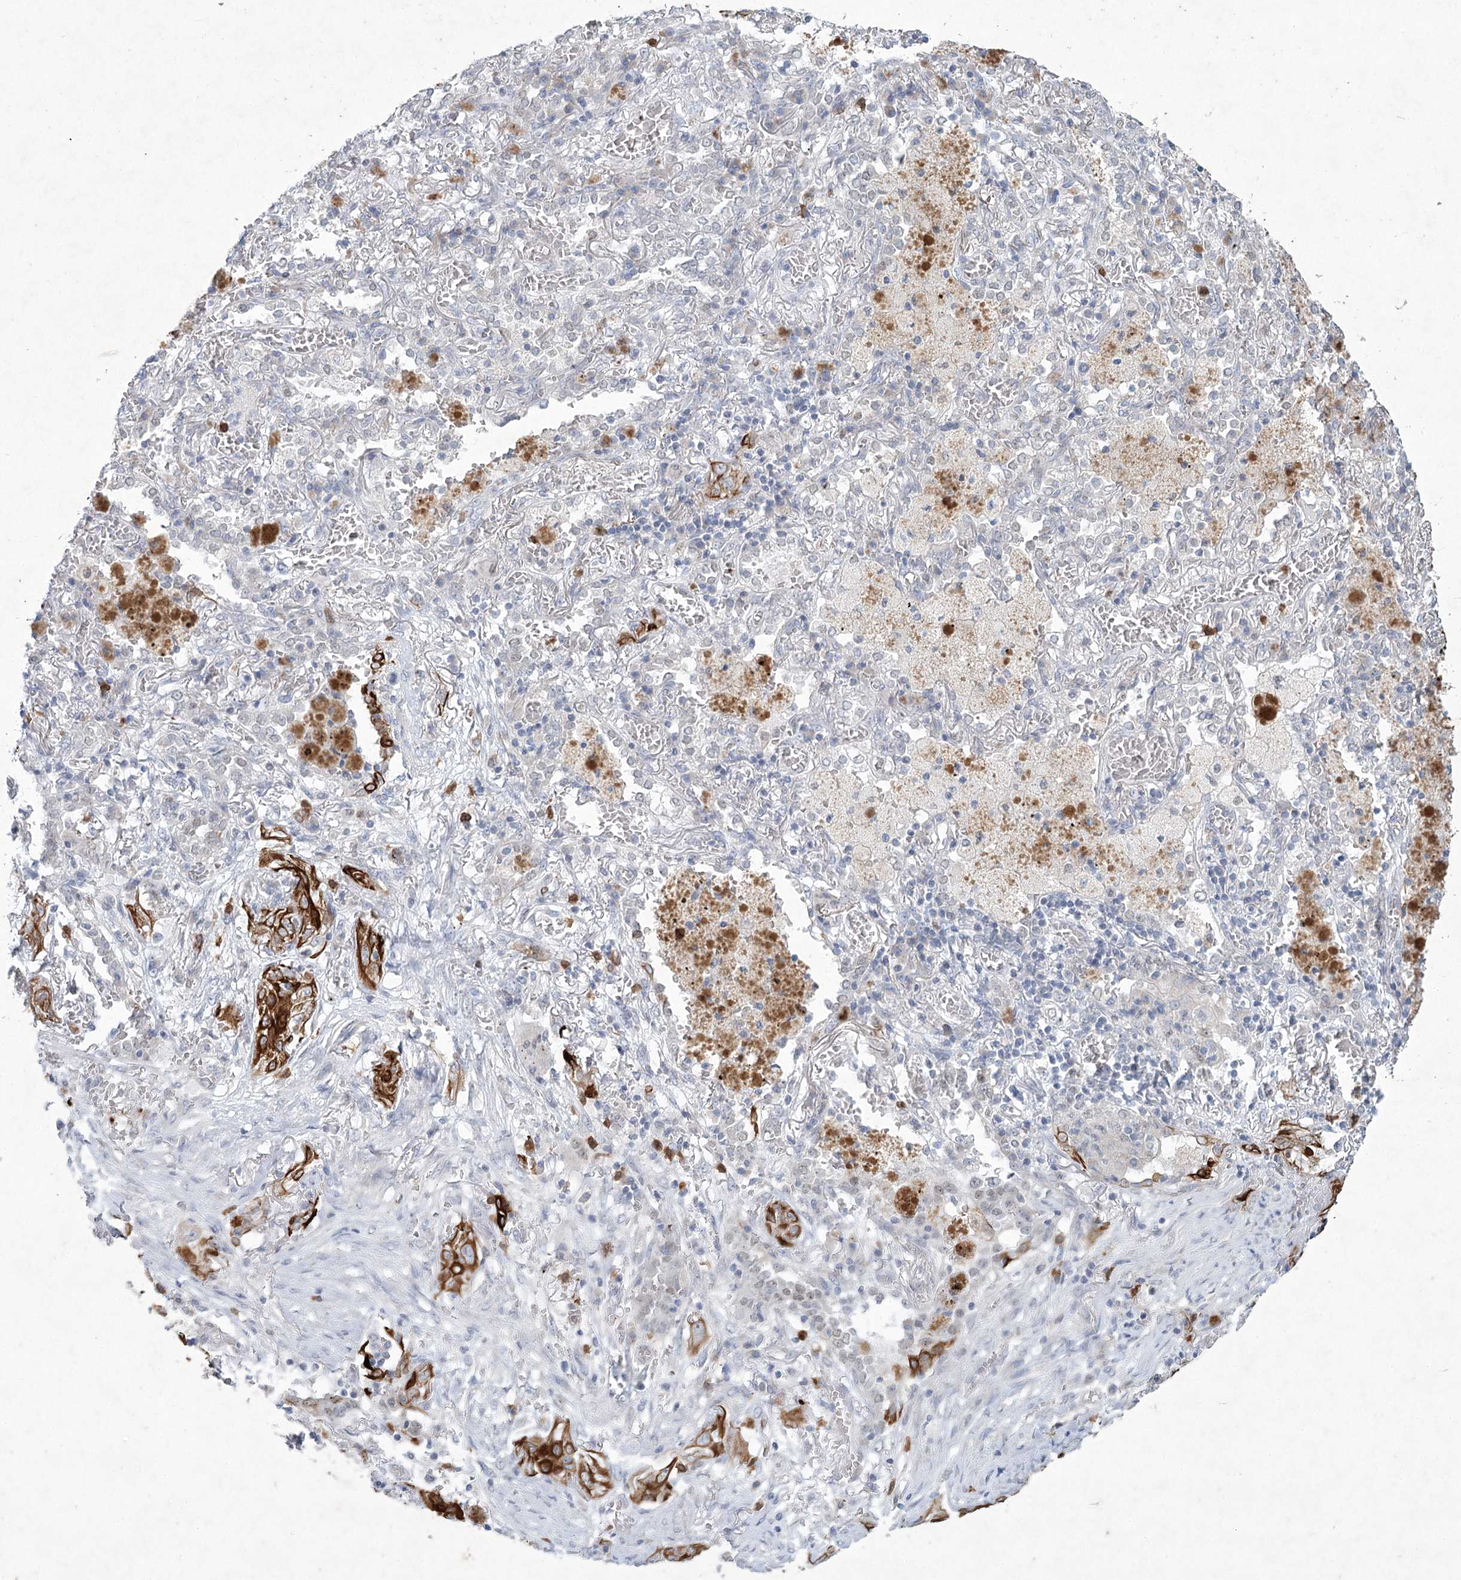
{"staining": {"intensity": "negative", "quantity": "none", "location": "none"}, "tissue": "lung cancer", "cell_type": "Tumor cells", "image_type": "cancer", "snomed": [{"axis": "morphology", "description": "Squamous cell carcinoma, NOS"}, {"axis": "topography", "description": "Lung"}], "caption": "Immunohistochemistry (IHC) histopathology image of human squamous cell carcinoma (lung) stained for a protein (brown), which exhibits no positivity in tumor cells.", "gene": "ABITRAM", "patient": {"sex": "female", "age": 47}}